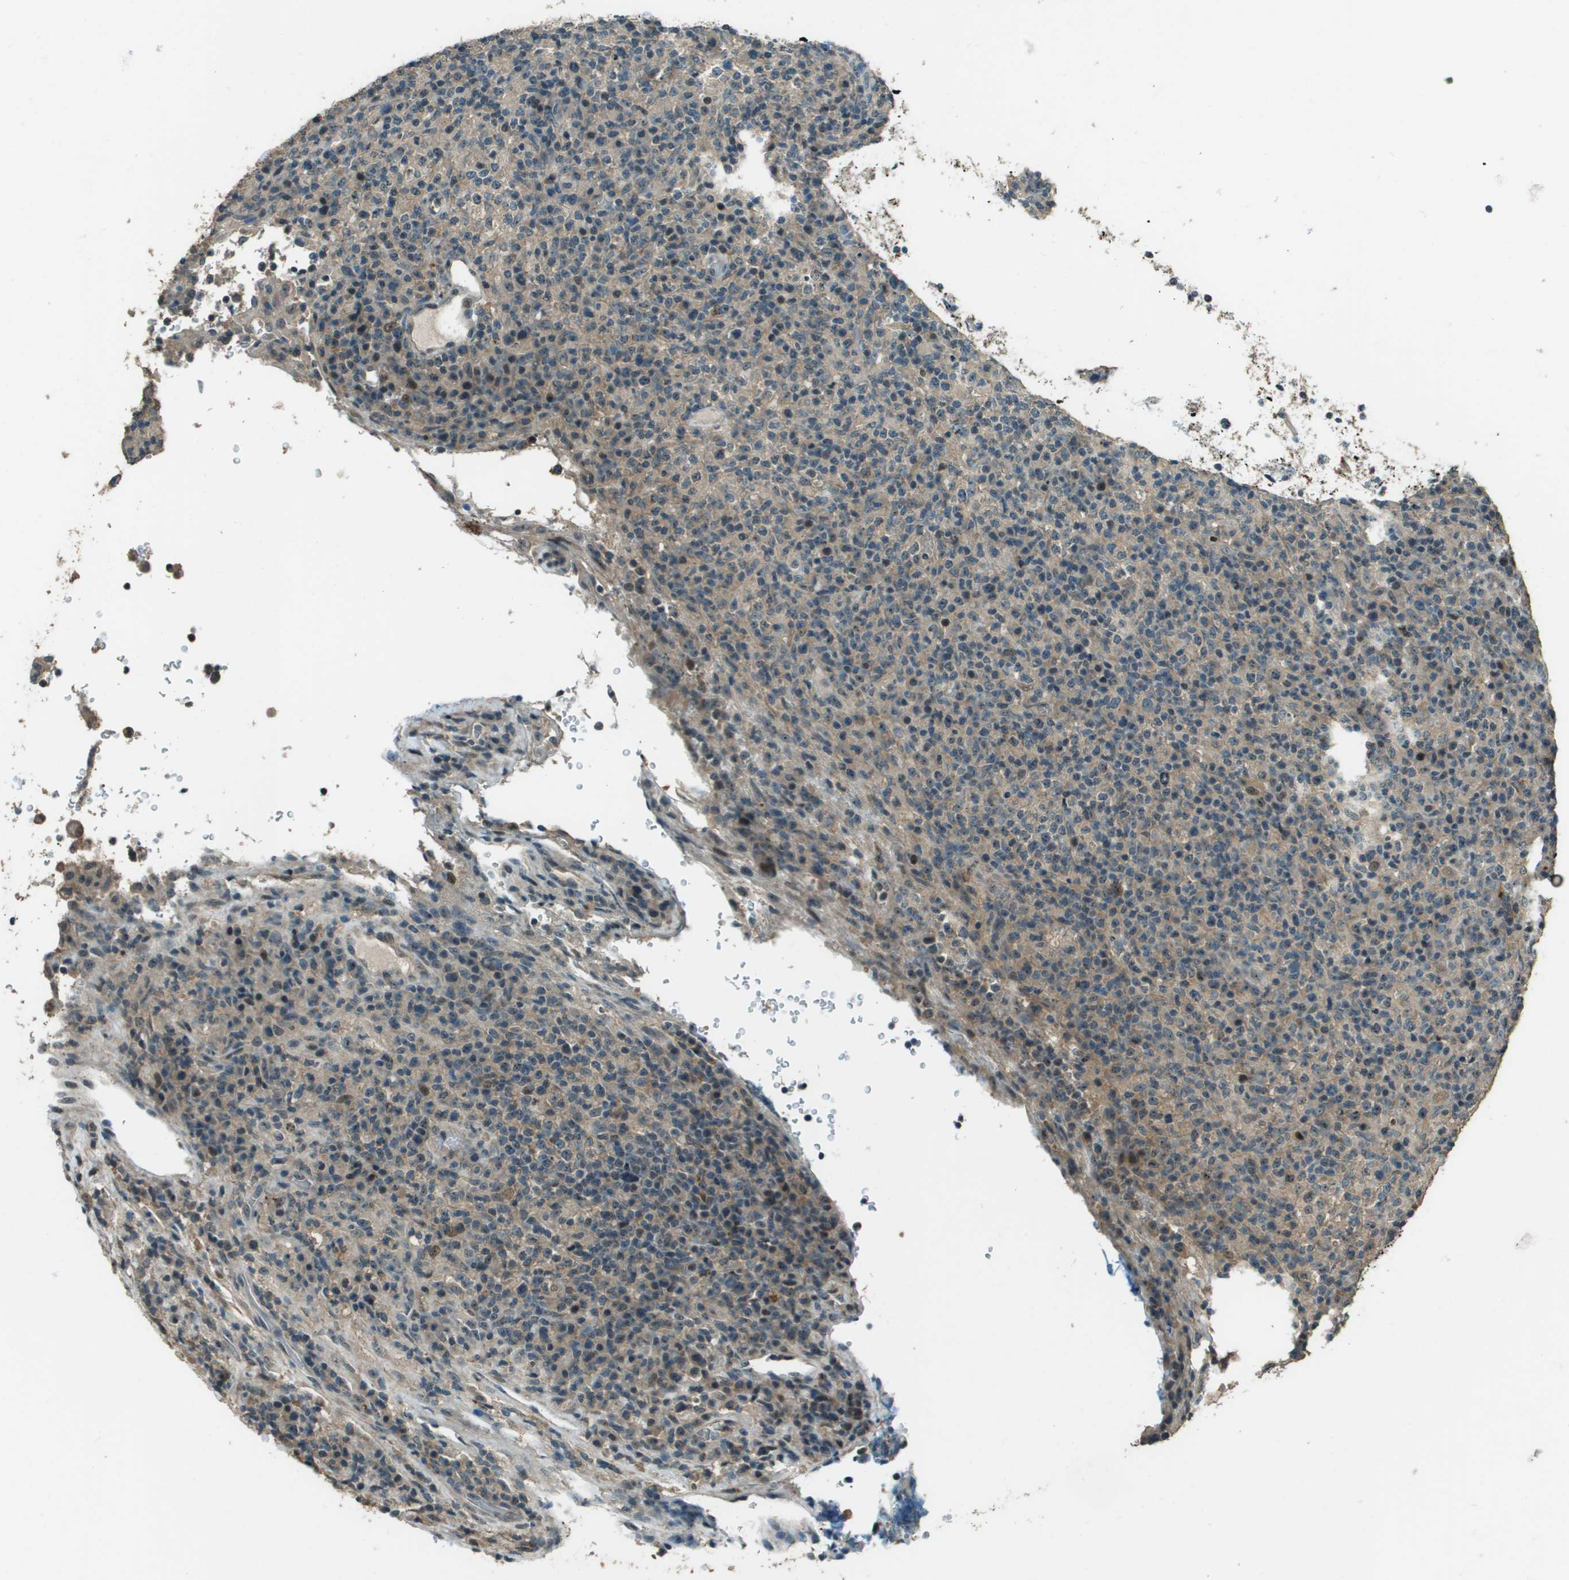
{"staining": {"intensity": "weak", "quantity": ">75%", "location": "cytoplasmic/membranous"}, "tissue": "lymphoma", "cell_type": "Tumor cells", "image_type": "cancer", "snomed": [{"axis": "morphology", "description": "Malignant lymphoma, non-Hodgkin's type, High grade"}, {"axis": "topography", "description": "Lymph node"}], "caption": "Immunohistochemical staining of lymphoma reveals low levels of weak cytoplasmic/membranous protein positivity in about >75% of tumor cells. (IHC, brightfield microscopy, high magnification).", "gene": "SDC3", "patient": {"sex": "female", "age": 76}}